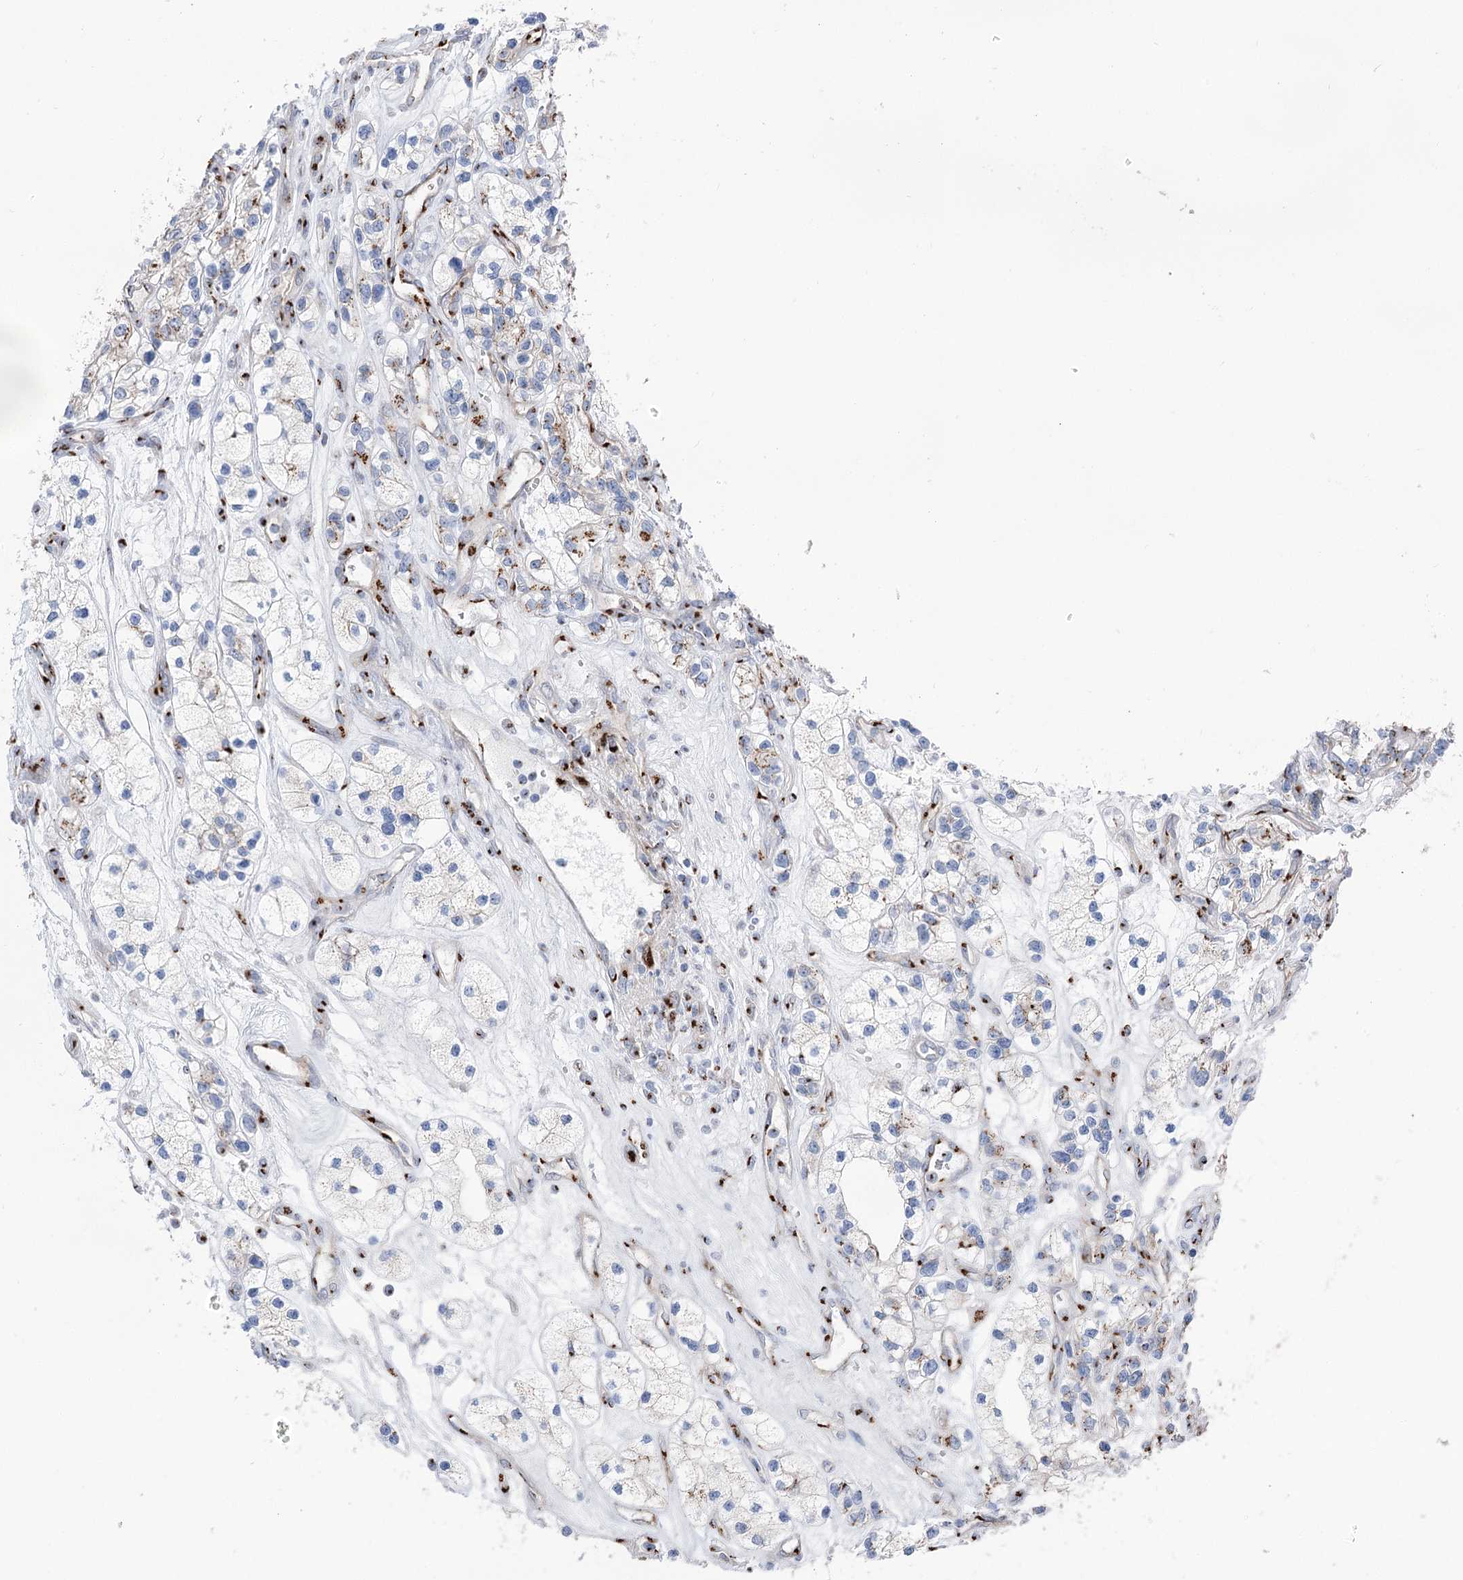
{"staining": {"intensity": "moderate", "quantity": "<25%", "location": "cytoplasmic/membranous"}, "tissue": "renal cancer", "cell_type": "Tumor cells", "image_type": "cancer", "snomed": [{"axis": "morphology", "description": "Adenocarcinoma, NOS"}, {"axis": "topography", "description": "Kidney"}], "caption": "Adenocarcinoma (renal) tissue shows moderate cytoplasmic/membranous staining in approximately <25% of tumor cells, visualized by immunohistochemistry. (DAB (3,3'-diaminobenzidine) = brown stain, brightfield microscopy at high magnification).", "gene": "TMEM165", "patient": {"sex": "female", "age": 57}}